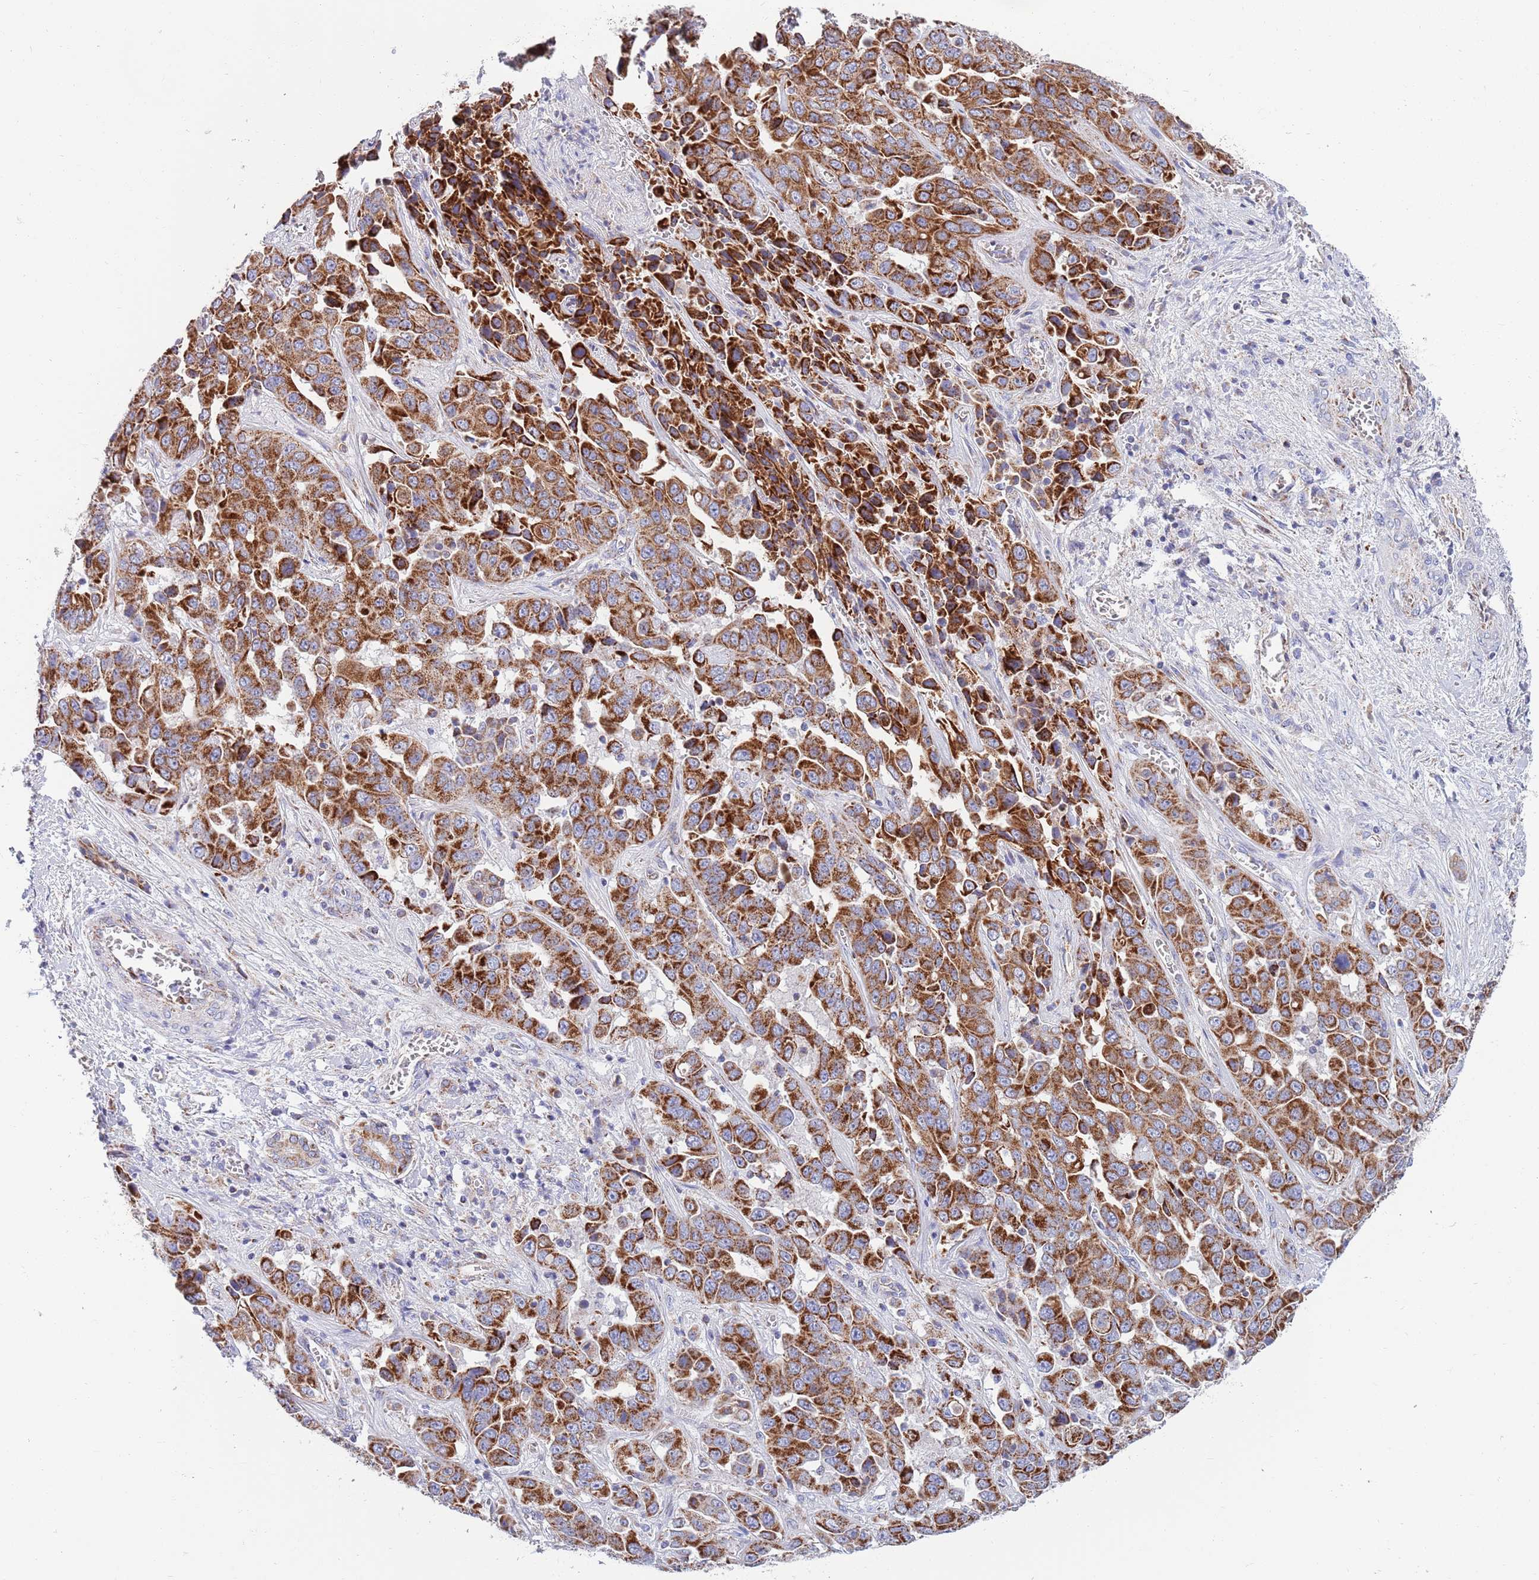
{"staining": {"intensity": "strong", "quantity": ">75%", "location": "cytoplasmic/membranous"}, "tissue": "liver cancer", "cell_type": "Tumor cells", "image_type": "cancer", "snomed": [{"axis": "morphology", "description": "Cholangiocarcinoma"}, {"axis": "topography", "description": "Liver"}], "caption": "DAB immunohistochemical staining of liver cancer (cholangiocarcinoma) exhibits strong cytoplasmic/membranous protein expression in approximately >75% of tumor cells. The protein of interest is stained brown, and the nuclei are stained in blue (DAB (3,3'-diaminobenzidine) IHC with brightfield microscopy, high magnification).", "gene": "EMC8", "patient": {"sex": "female", "age": 52}}